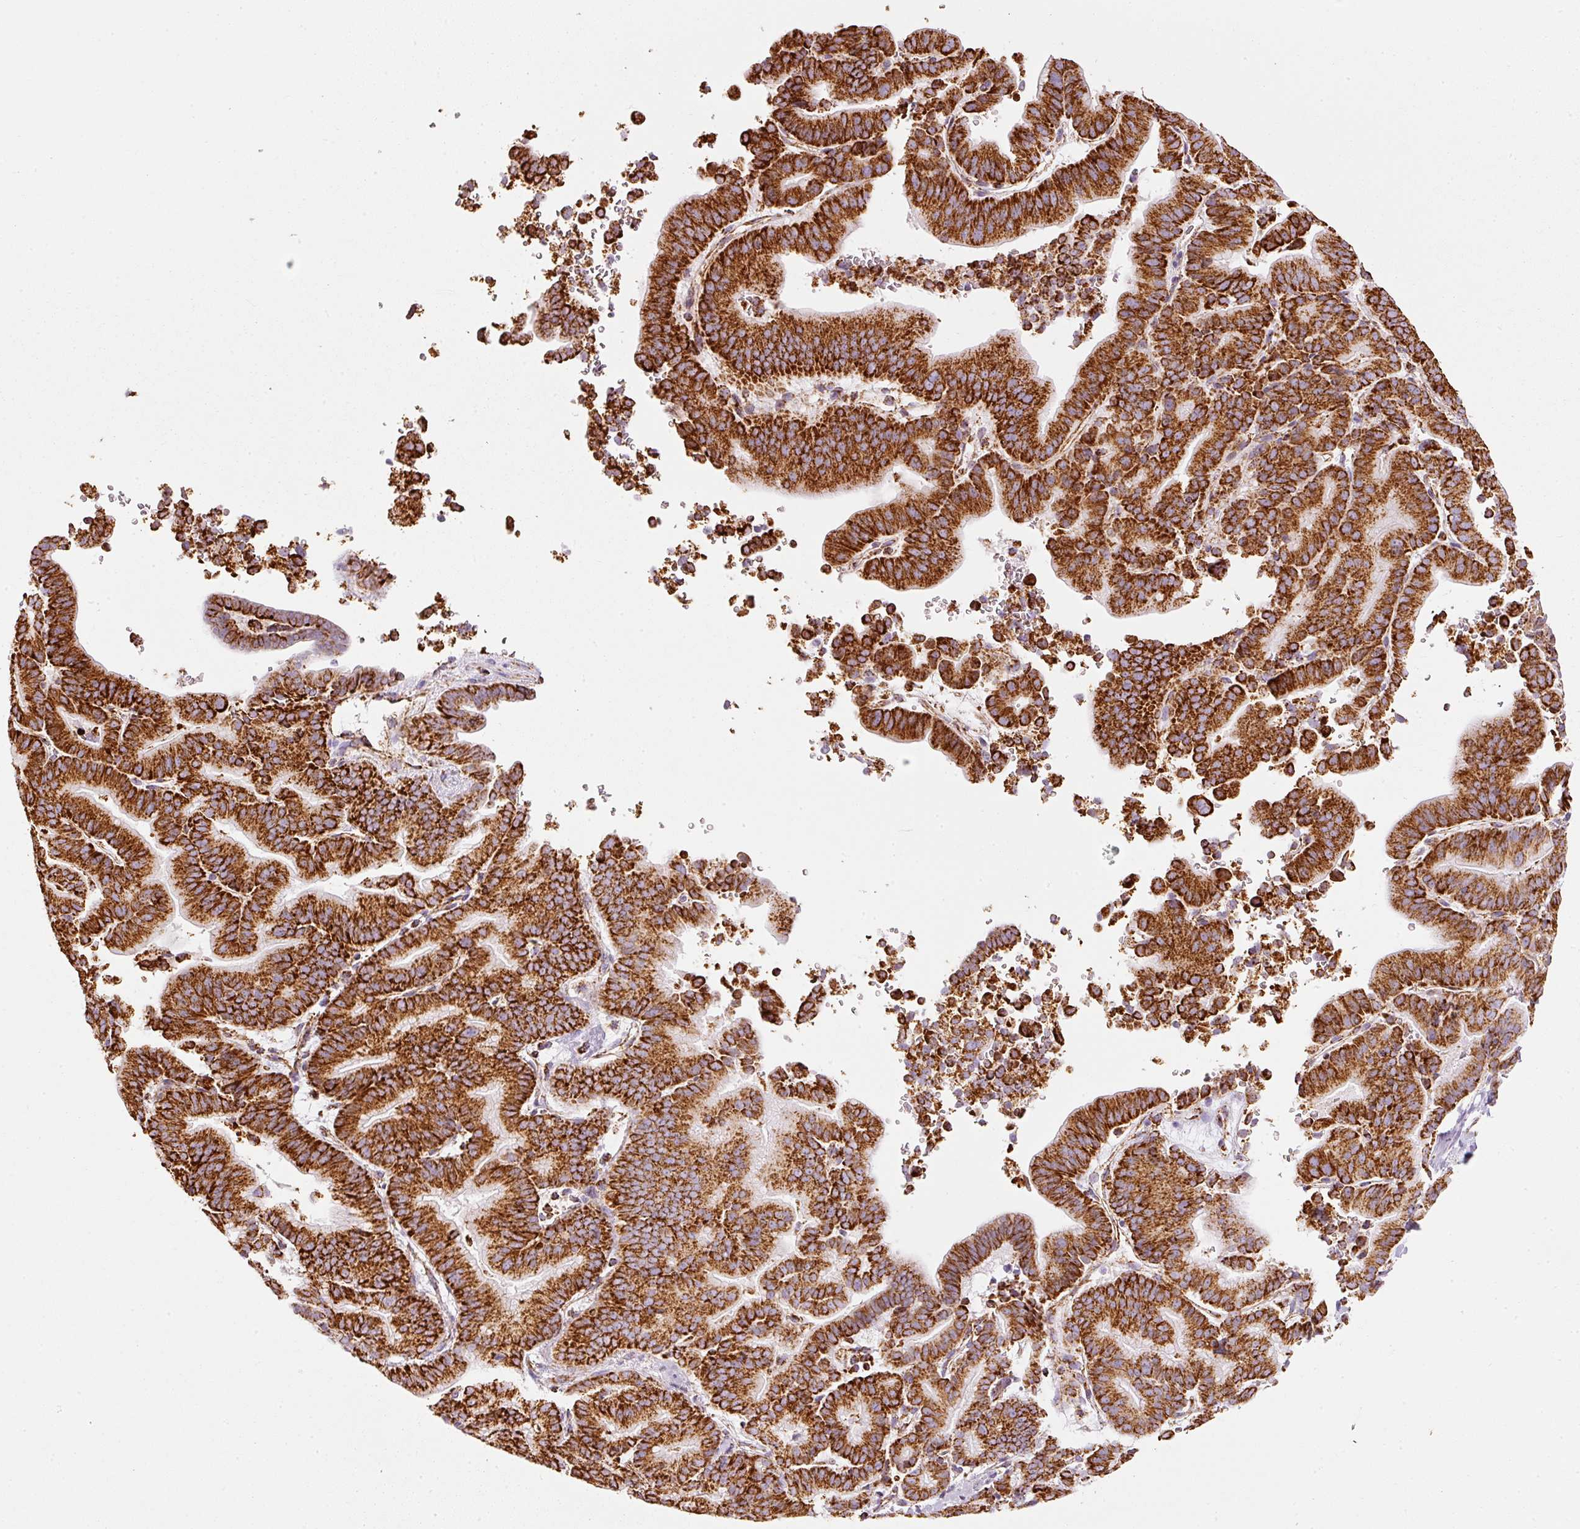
{"staining": {"intensity": "strong", "quantity": ">75%", "location": "cytoplasmic/membranous"}, "tissue": "liver cancer", "cell_type": "Tumor cells", "image_type": "cancer", "snomed": [{"axis": "morphology", "description": "Cholangiocarcinoma"}, {"axis": "topography", "description": "Liver"}], "caption": "Immunohistochemistry histopathology image of liver cancer (cholangiocarcinoma) stained for a protein (brown), which shows high levels of strong cytoplasmic/membranous positivity in approximately >75% of tumor cells.", "gene": "MT-CO2", "patient": {"sex": "female", "age": 75}}